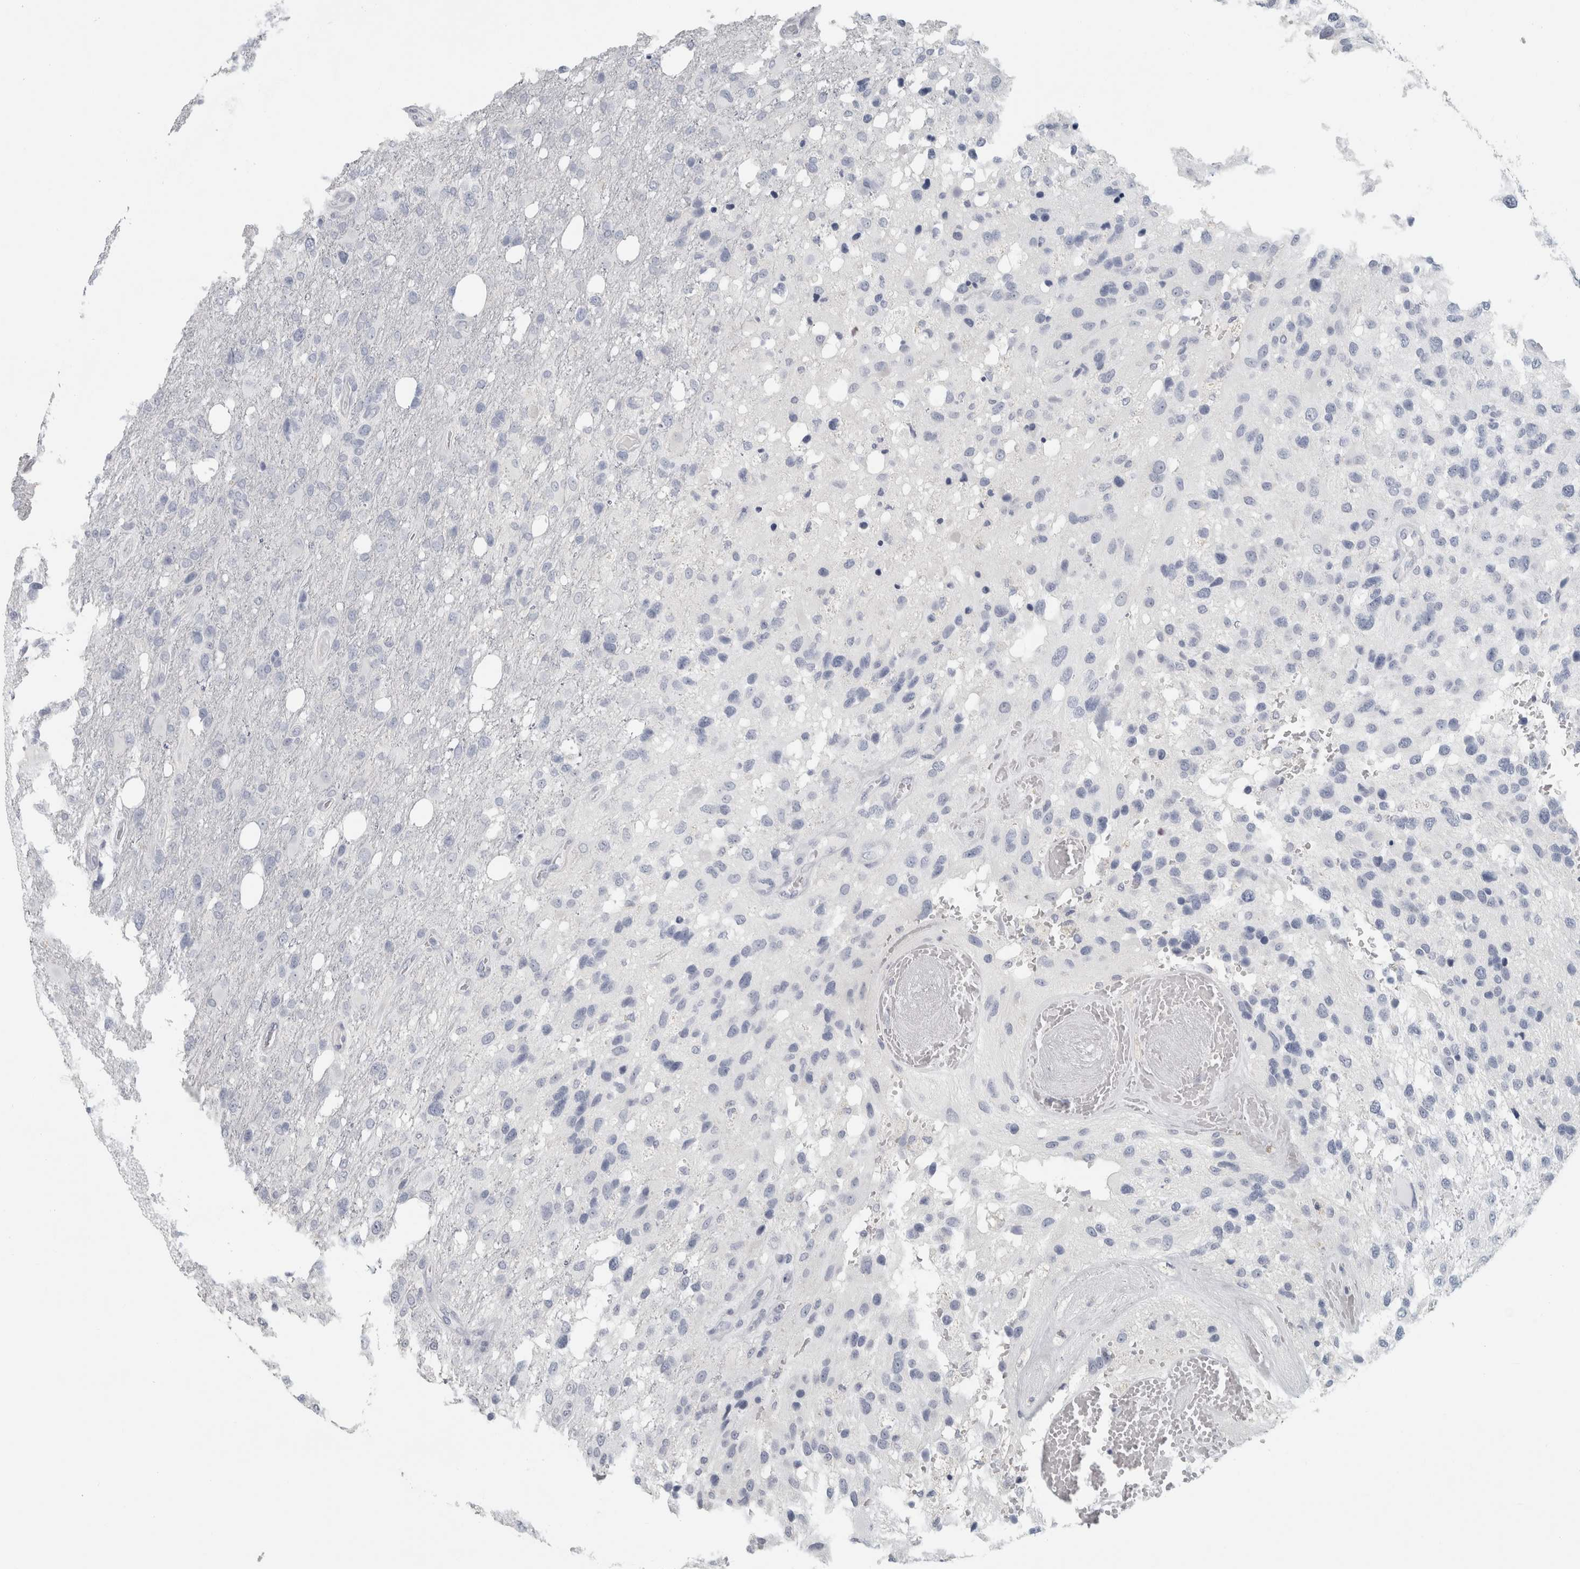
{"staining": {"intensity": "negative", "quantity": "none", "location": "none"}, "tissue": "glioma", "cell_type": "Tumor cells", "image_type": "cancer", "snomed": [{"axis": "morphology", "description": "Glioma, malignant, High grade"}, {"axis": "topography", "description": "Brain"}], "caption": "A histopathology image of malignant glioma (high-grade) stained for a protein exhibits no brown staining in tumor cells. Nuclei are stained in blue.", "gene": "SLC28A3", "patient": {"sex": "female", "age": 58}}